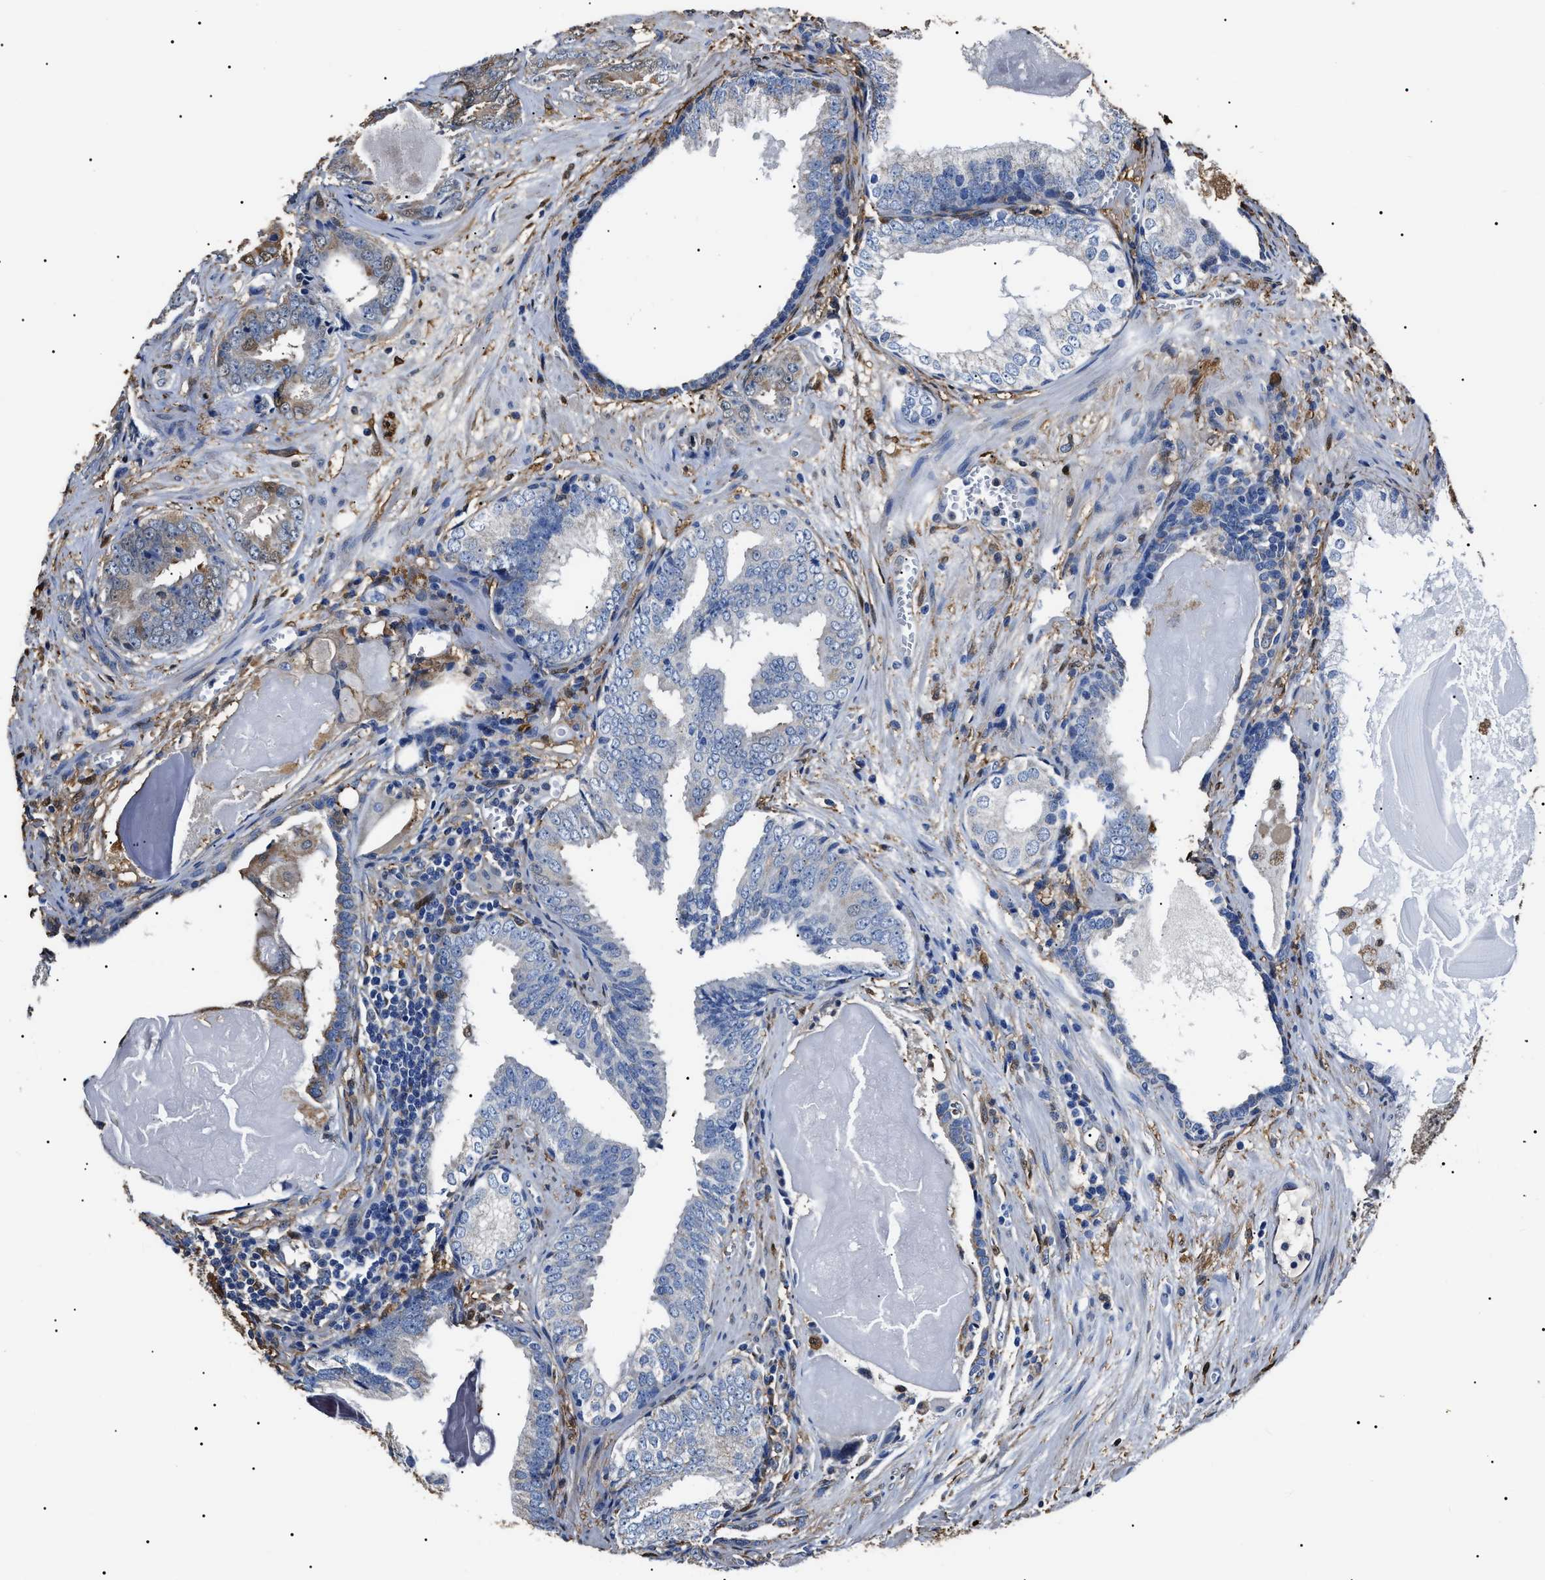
{"staining": {"intensity": "negative", "quantity": "none", "location": "none"}, "tissue": "prostate cancer", "cell_type": "Tumor cells", "image_type": "cancer", "snomed": [{"axis": "morphology", "description": "Adenocarcinoma, Medium grade"}, {"axis": "topography", "description": "Prostate"}], "caption": "This is an immunohistochemistry image of human prostate cancer. There is no positivity in tumor cells.", "gene": "ALDH1A1", "patient": {"sex": "male", "age": 79}}